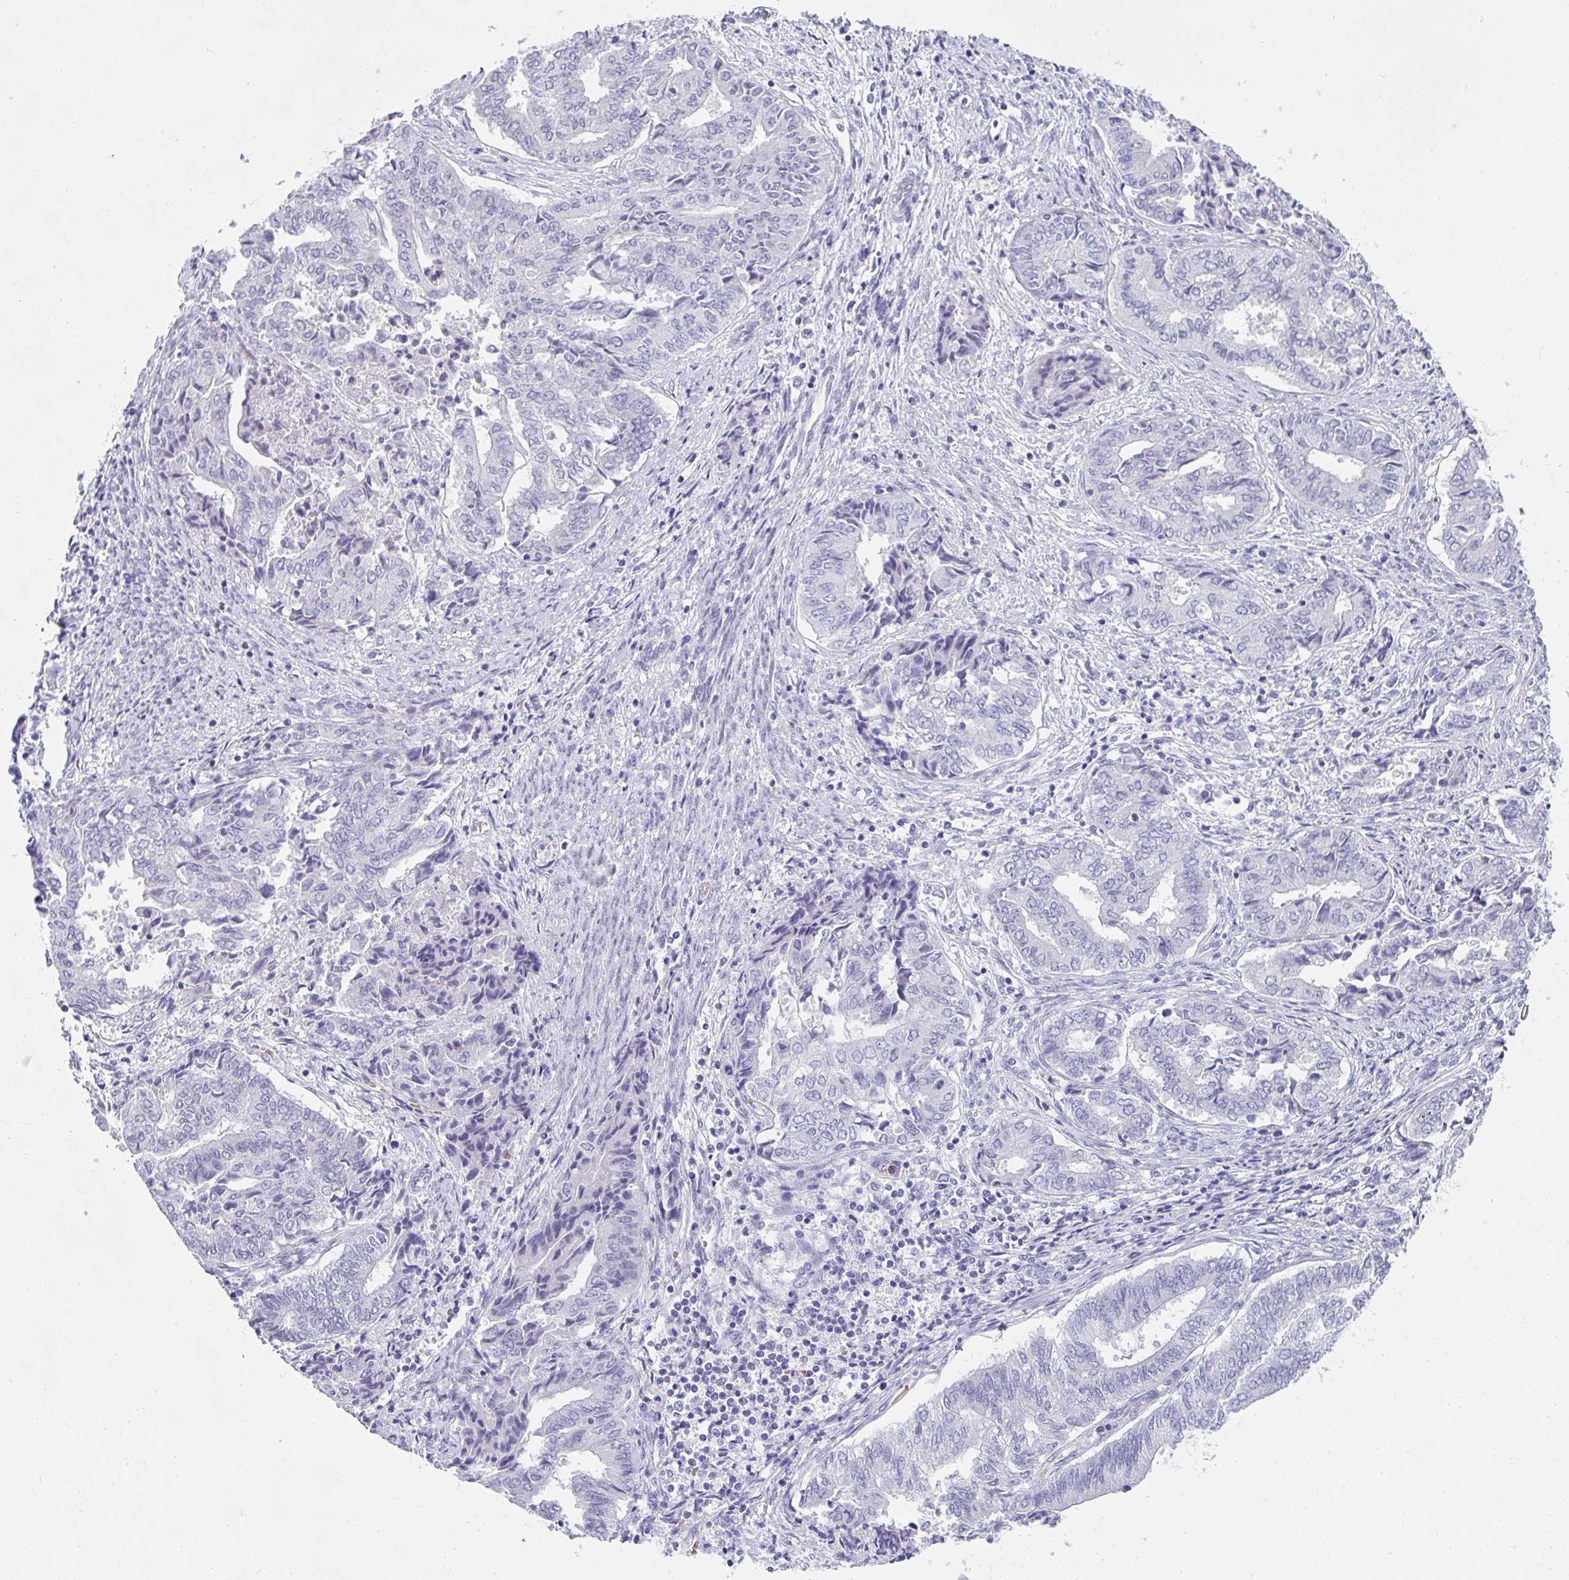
{"staining": {"intensity": "negative", "quantity": "none", "location": "none"}, "tissue": "endometrial cancer", "cell_type": "Tumor cells", "image_type": "cancer", "snomed": [{"axis": "morphology", "description": "Adenocarcinoma, NOS"}, {"axis": "topography", "description": "Endometrium"}], "caption": "IHC histopathology image of neoplastic tissue: endometrial adenocarcinoma stained with DAB (3,3'-diaminobenzidine) demonstrates no significant protein staining in tumor cells.", "gene": "NEU2", "patient": {"sex": "female", "age": 80}}